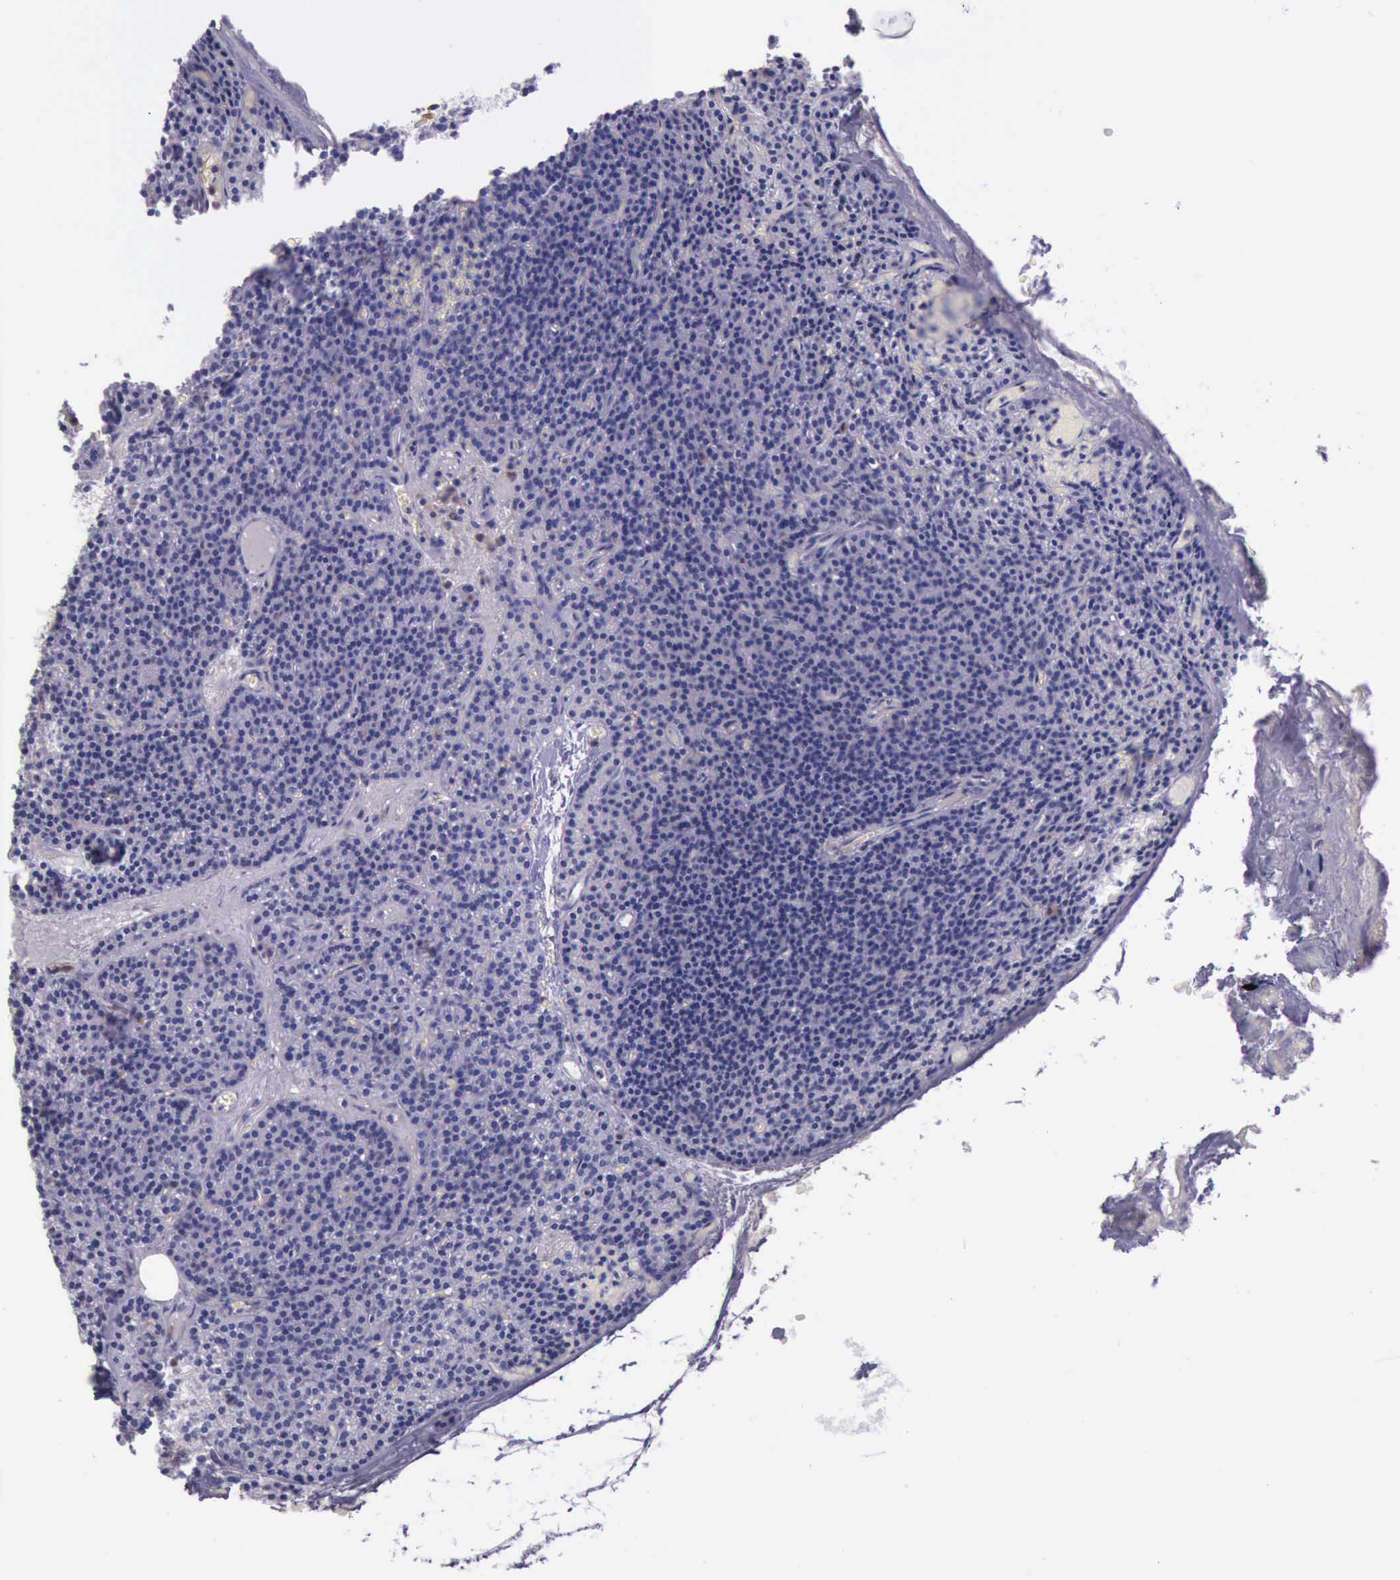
{"staining": {"intensity": "negative", "quantity": "none", "location": "none"}, "tissue": "parathyroid gland", "cell_type": "Glandular cells", "image_type": "normal", "snomed": [{"axis": "morphology", "description": "Normal tissue, NOS"}, {"axis": "topography", "description": "Parathyroid gland"}], "caption": "Image shows no protein staining in glandular cells of normal parathyroid gland. (DAB (3,3'-diaminobenzidine) immunohistochemistry visualized using brightfield microscopy, high magnification).", "gene": "BTK", "patient": {"sex": "male", "age": 57}}